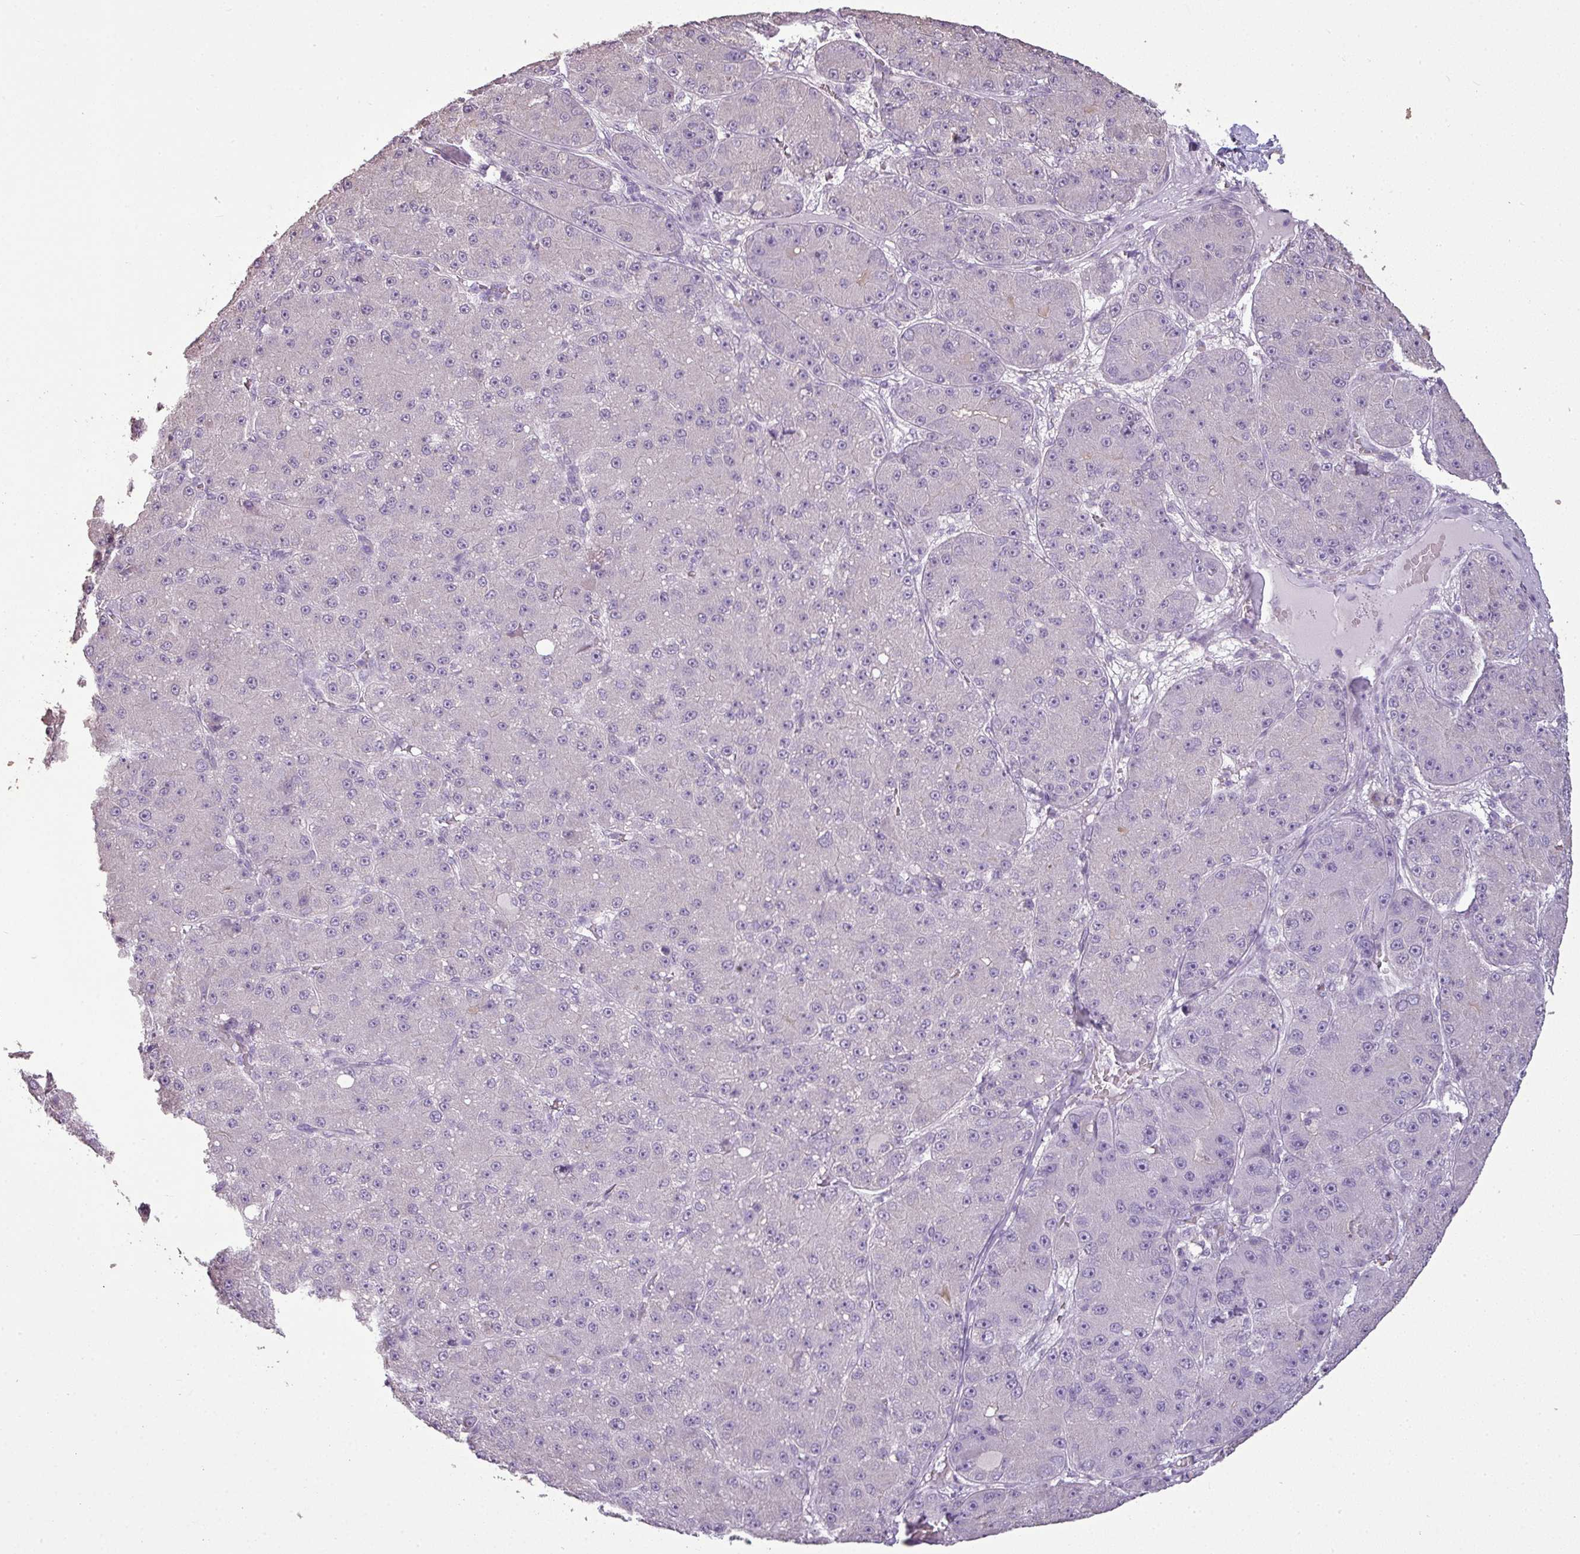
{"staining": {"intensity": "negative", "quantity": "none", "location": "none"}, "tissue": "liver cancer", "cell_type": "Tumor cells", "image_type": "cancer", "snomed": [{"axis": "morphology", "description": "Carcinoma, Hepatocellular, NOS"}, {"axis": "topography", "description": "Liver"}], "caption": "A histopathology image of human hepatocellular carcinoma (liver) is negative for staining in tumor cells. (Brightfield microscopy of DAB (3,3'-diaminobenzidine) immunohistochemistry at high magnification).", "gene": "LY9", "patient": {"sex": "male", "age": 67}}